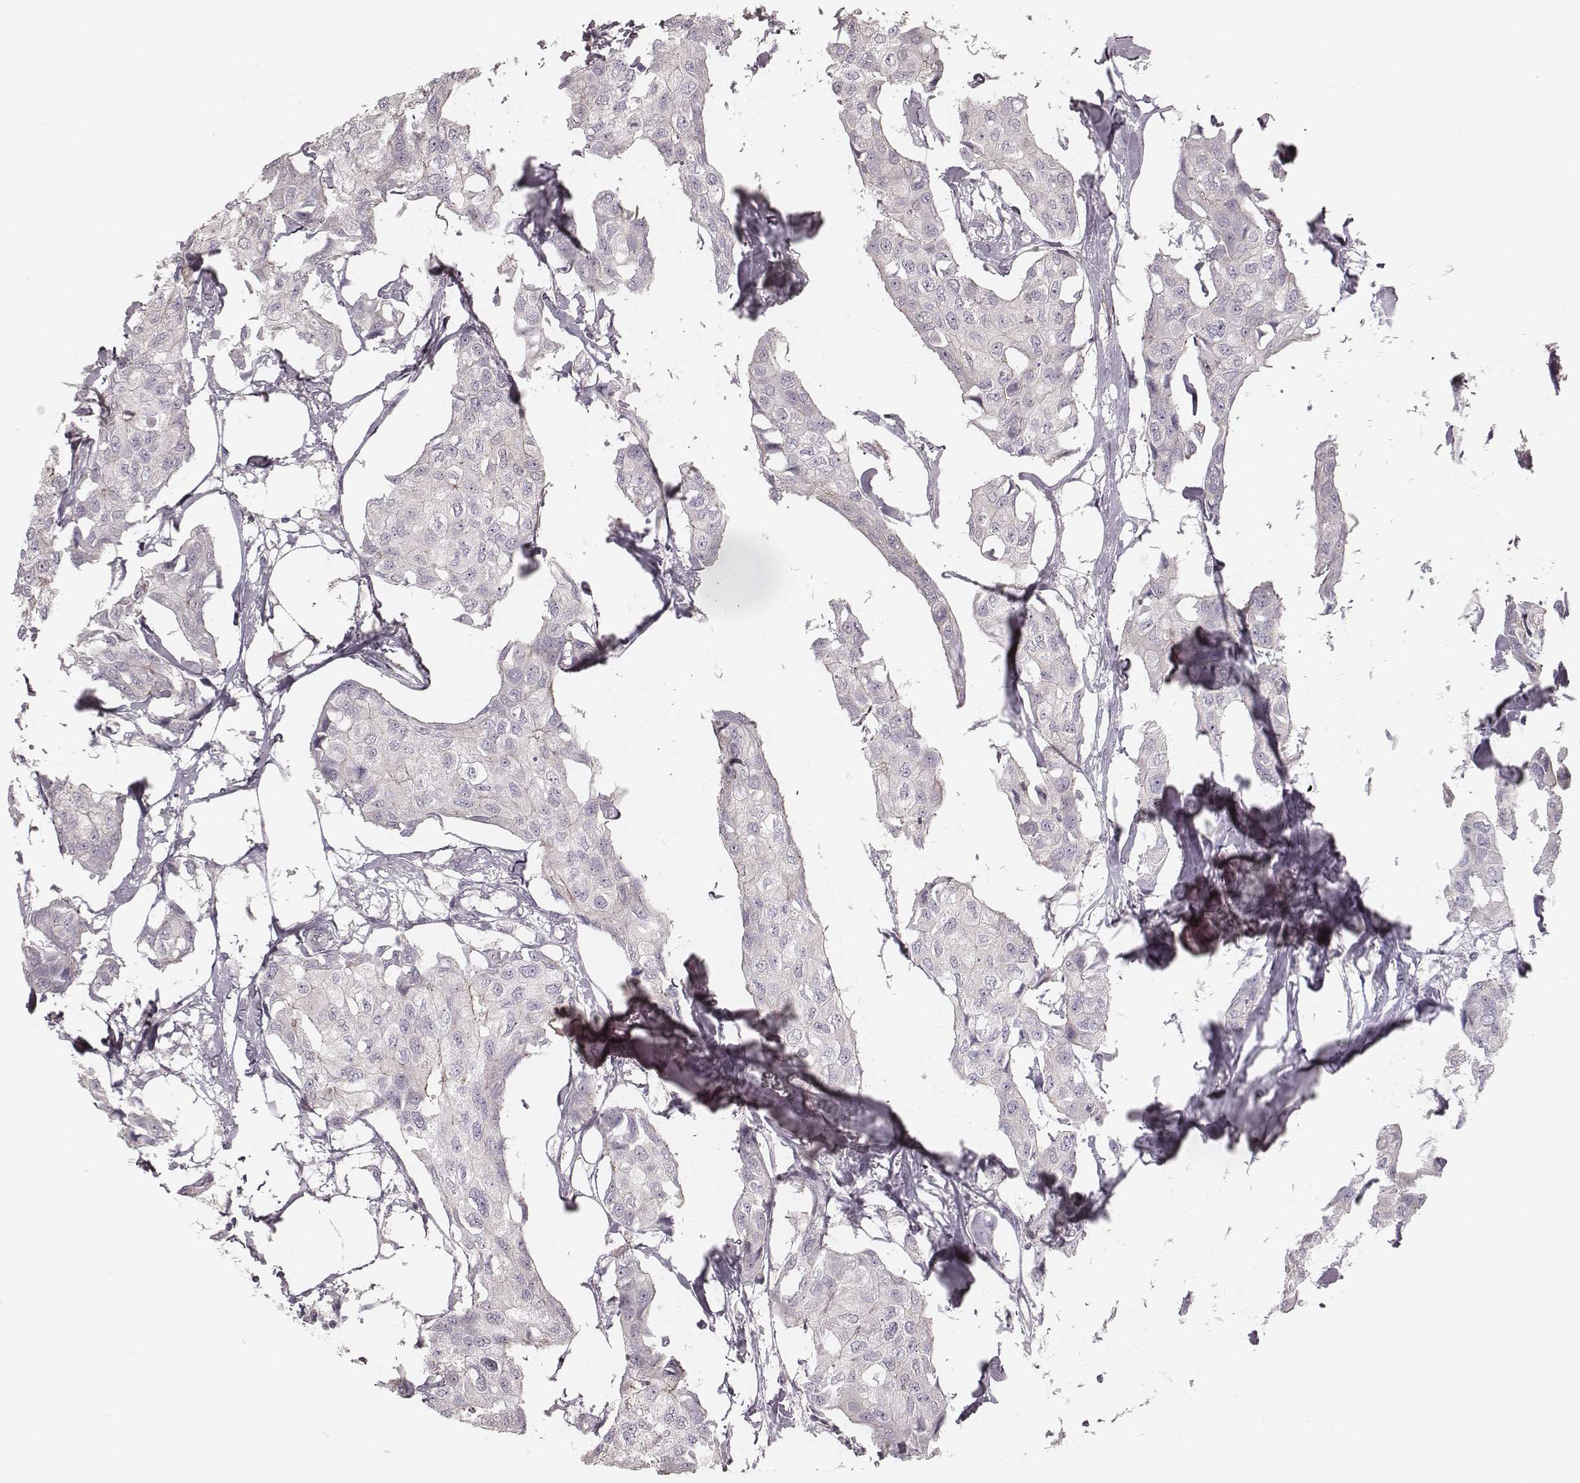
{"staining": {"intensity": "negative", "quantity": "none", "location": "none"}, "tissue": "breast cancer", "cell_type": "Tumor cells", "image_type": "cancer", "snomed": [{"axis": "morphology", "description": "Duct carcinoma"}, {"axis": "topography", "description": "Breast"}], "caption": "The IHC image has no significant staining in tumor cells of breast cancer (intraductal carcinoma) tissue.", "gene": "TDRD5", "patient": {"sex": "female", "age": 80}}